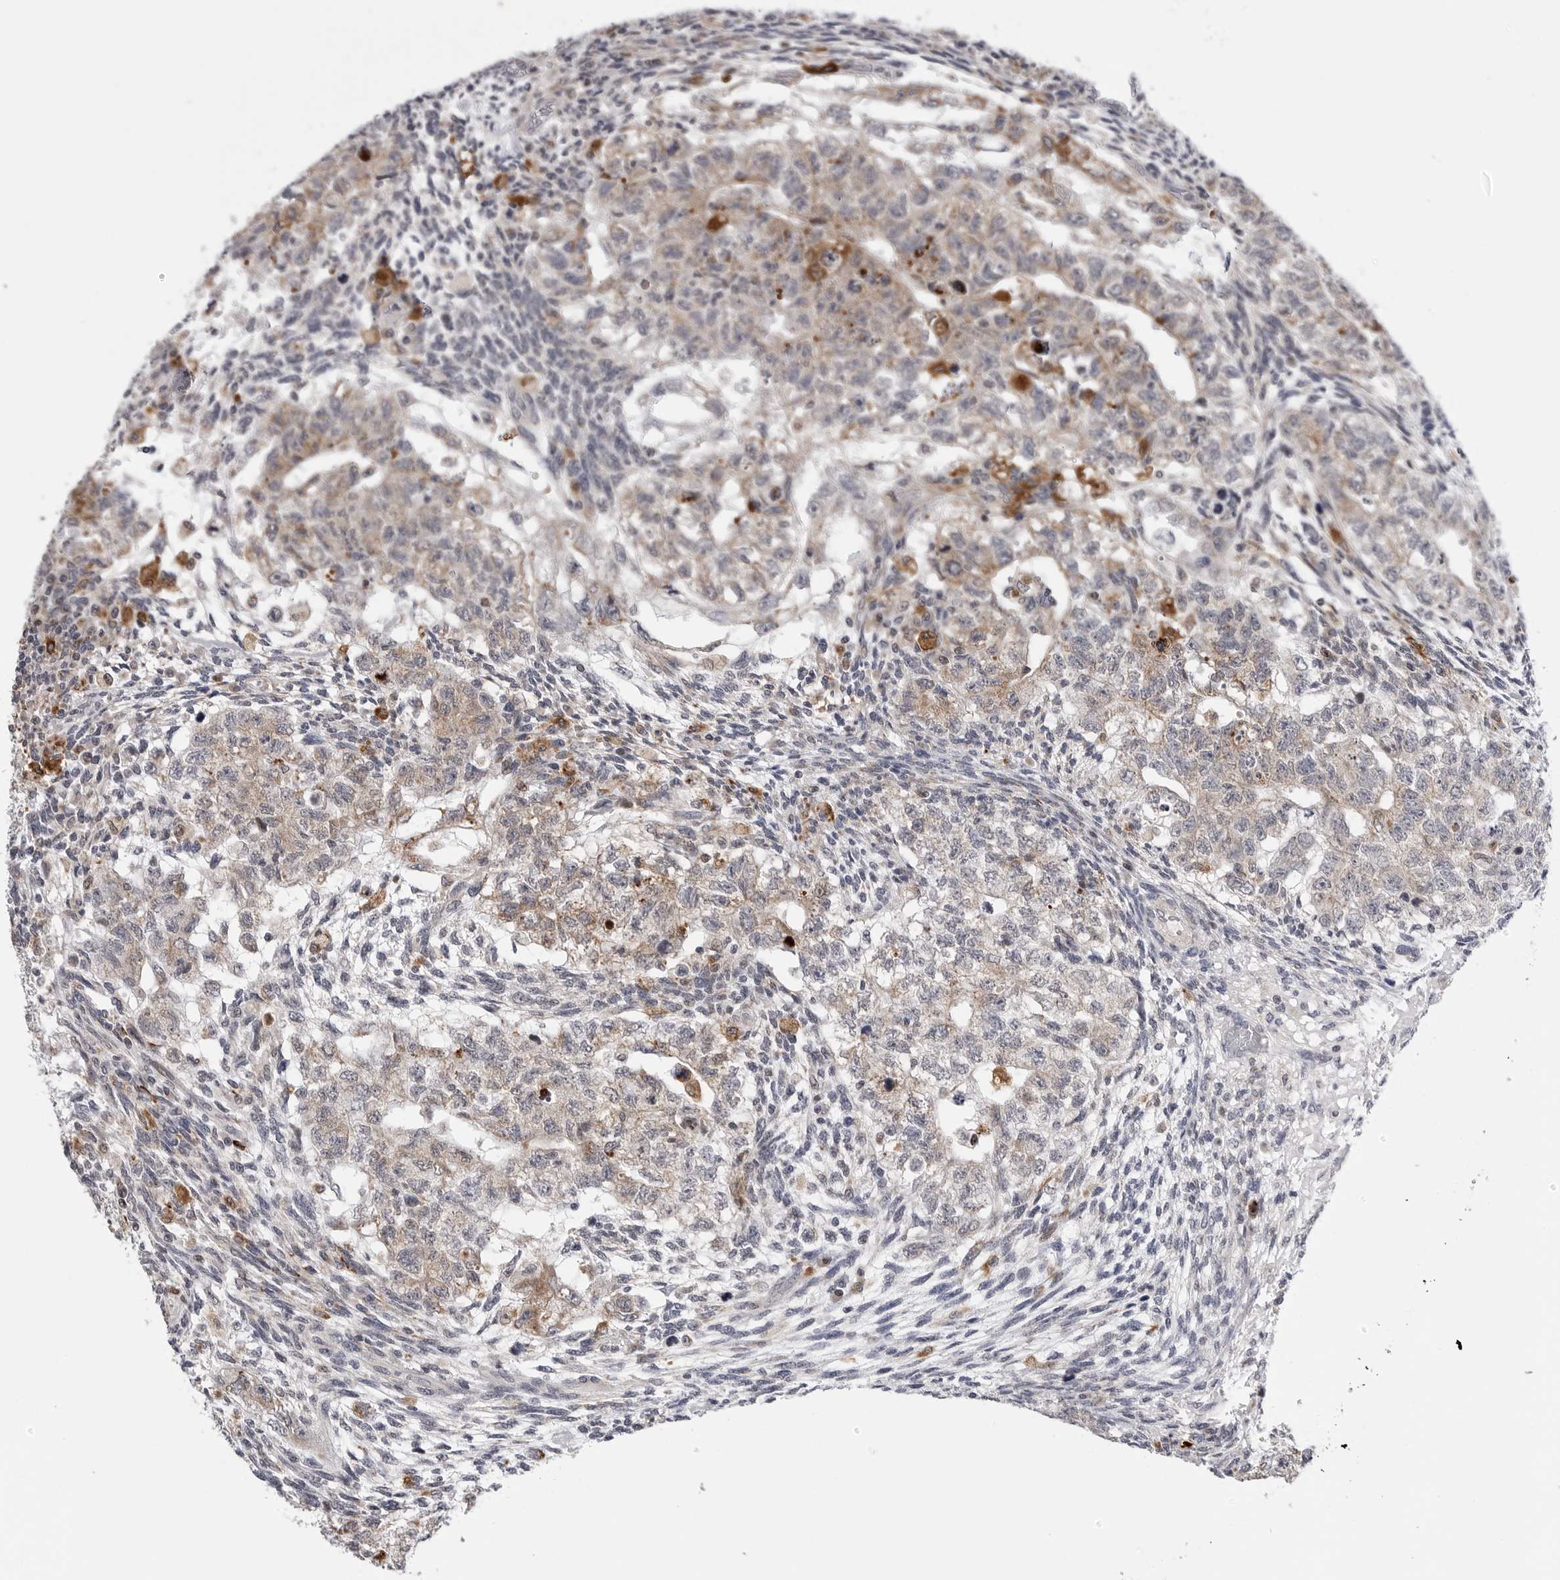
{"staining": {"intensity": "weak", "quantity": ">75%", "location": "cytoplasmic/membranous"}, "tissue": "testis cancer", "cell_type": "Tumor cells", "image_type": "cancer", "snomed": [{"axis": "morphology", "description": "Normal tissue, NOS"}, {"axis": "morphology", "description": "Carcinoma, Embryonal, NOS"}, {"axis": "topography", "description": "Testis"}], "caption": "Immunohistochemistry micrograph of human testis cancer stained for a protein (brown), which shows low levels of weak cytoplasmic/membranous expression in approximately >75% of tumor cells.", "gene": "CDK20", "patient": {"sex": "male", "age": 36}}